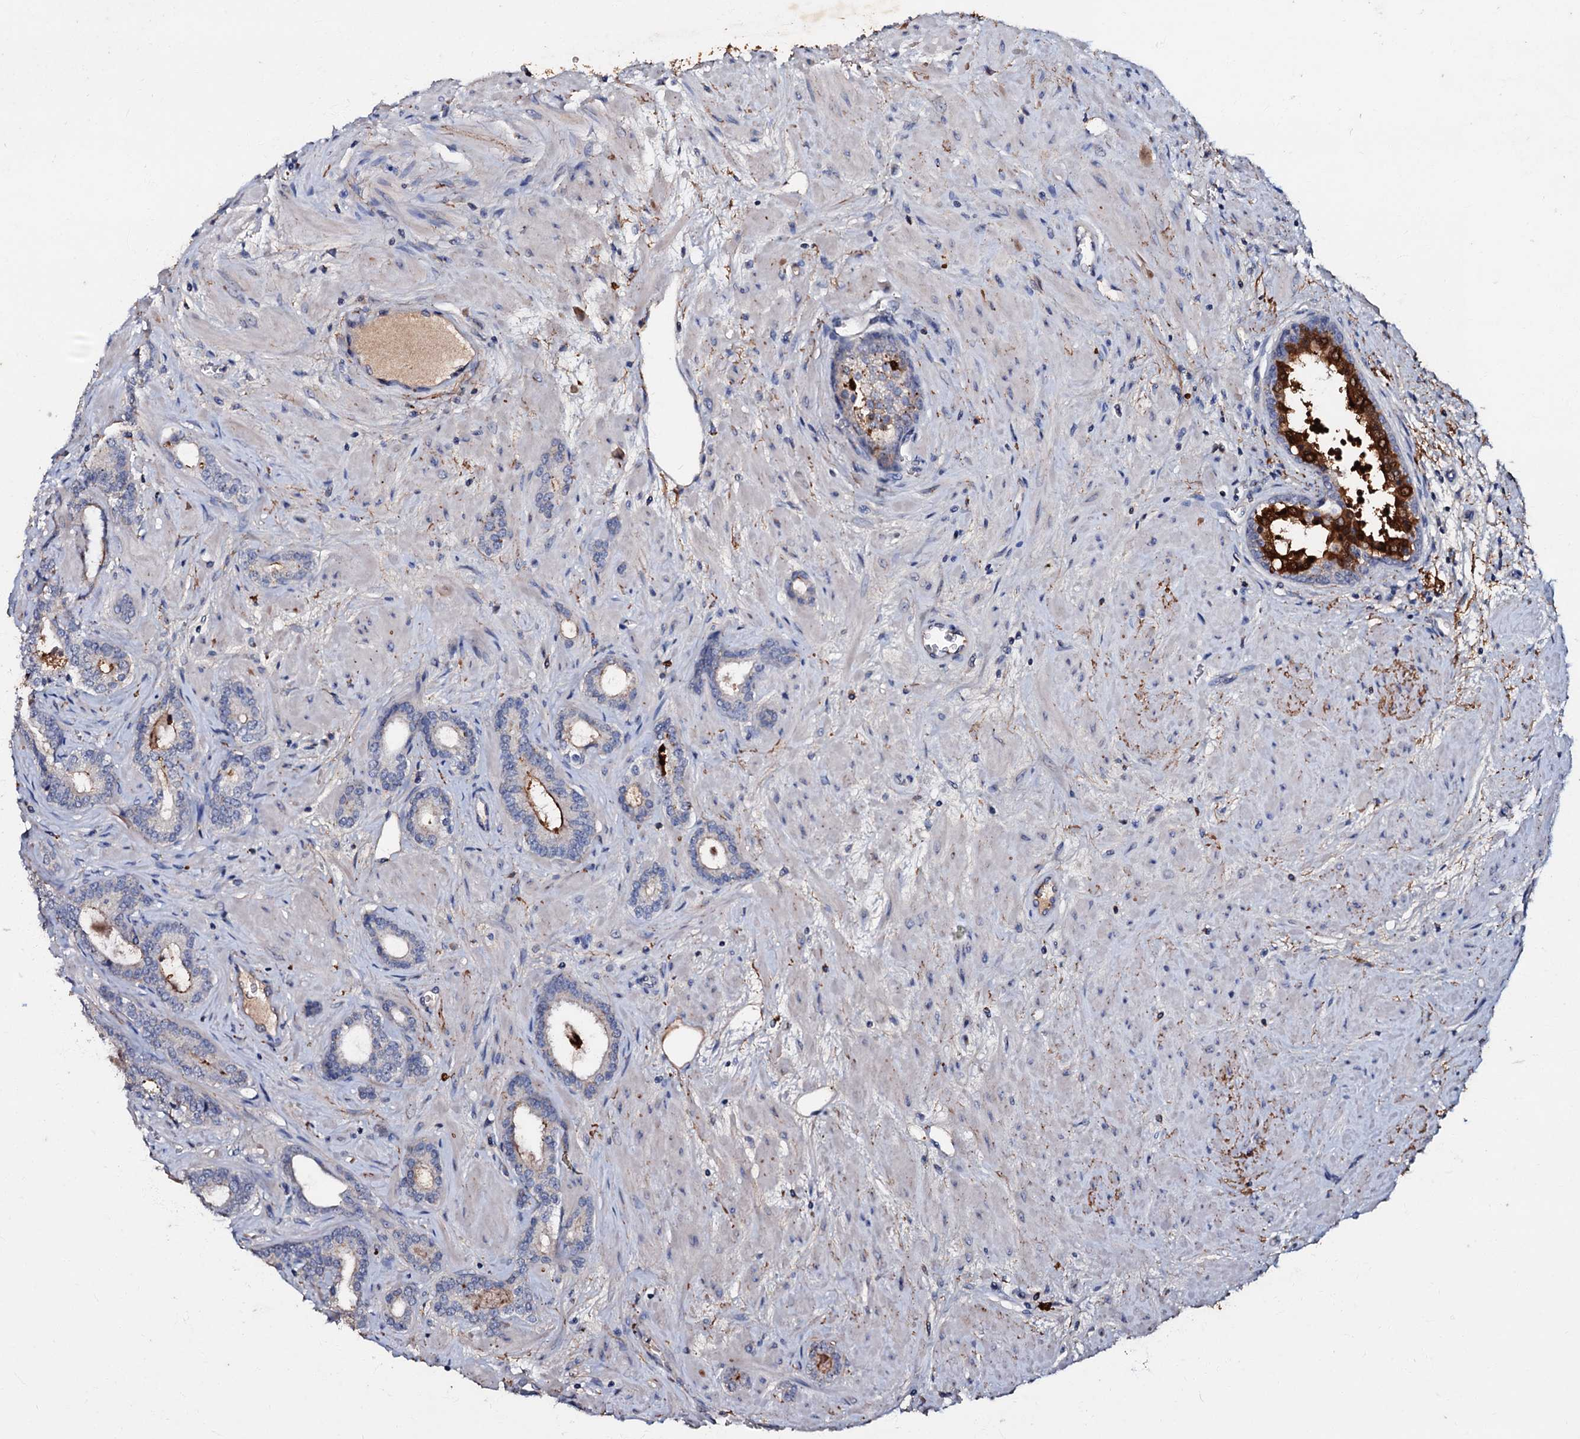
{"staining": {"intensity": "moderate", "quantity": "<25%", "location": "cytoplasmic/membranous"}, "tissue": "prostate cancer", "cell_type": "Tumor cells", "image_type": "cancer", "snomed": [{"axis": "morphology", "description": "Adenocarcinoma, High grade"}, {"axis": "topography", "description": "Prostate"}], "caption": "The histopathology image shows immunohistochemical staining of prostate cancer (adenocarcinoma (high-grade)). There is moderate cytoplasmic/membranous expression is appreciated in approximately <25% of tumor cells. (DAB IHC, brown staining for protein, blue staining for nuclei).", "gene": "MANSC4", "patient": {"sex": "male", "age": 64}}